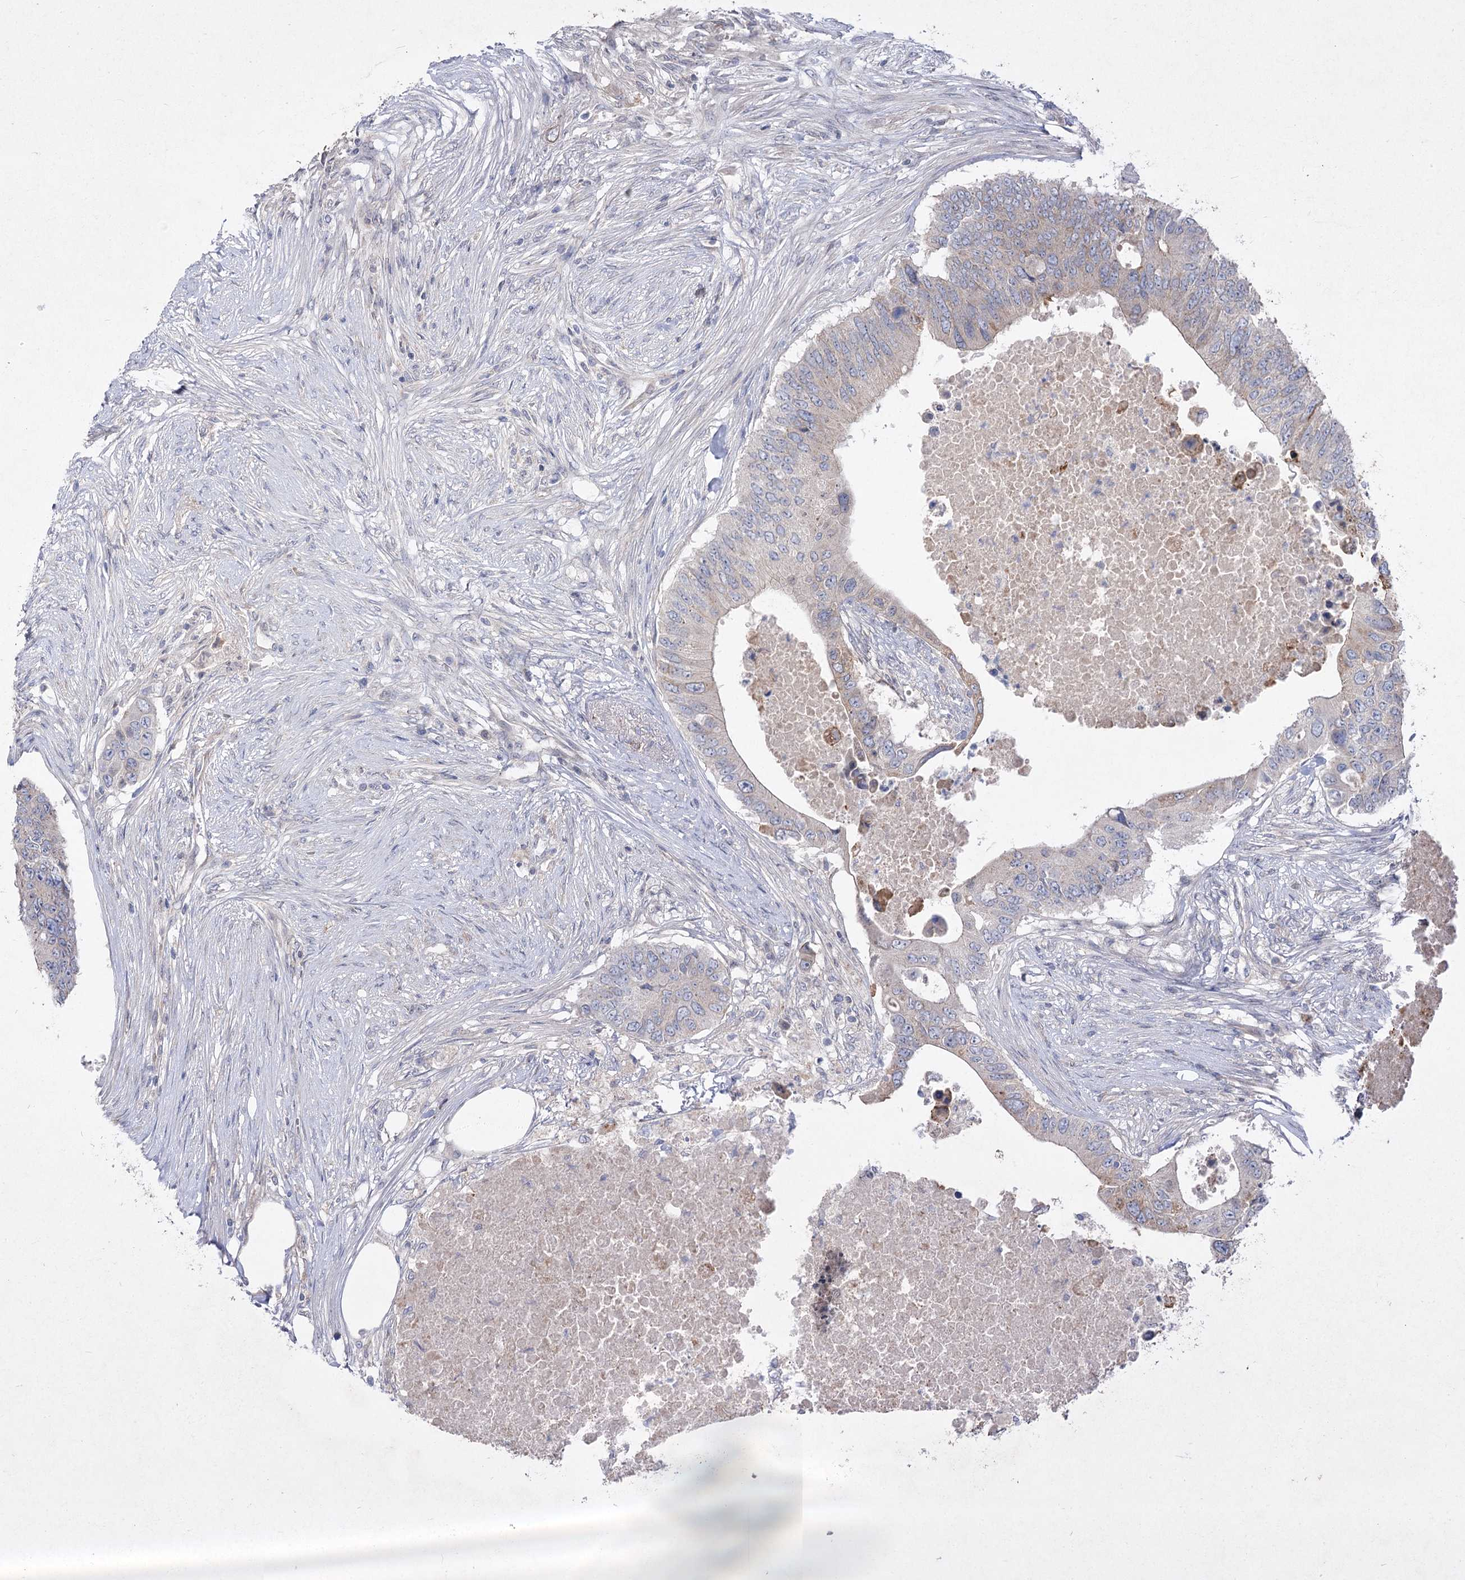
{"staining": {"intensity": "moderate", "quantity": "<25%", "location": "cytoplasmic/membranous"}, "tissue": "colorectal cancer", "cell_type": "Tumor cells", "image_type": "cancer", "snomed": [{"axis": "morphology", "description": "Adenocarcinoma, NOS"}, {"axis": "topography", "description": "Colon"}], "caption": "High-magnification brightfield microscopy of colorectal cancer stained with DAB (brown) and counterstained with hematoxylin (blue). tumor cells exhibit moderate cytoplasmic/membranous staining is appreciated in about<25% of cells.", "gene": "SH3BP5L", "patient": {"sex": "male", "age": 71}}